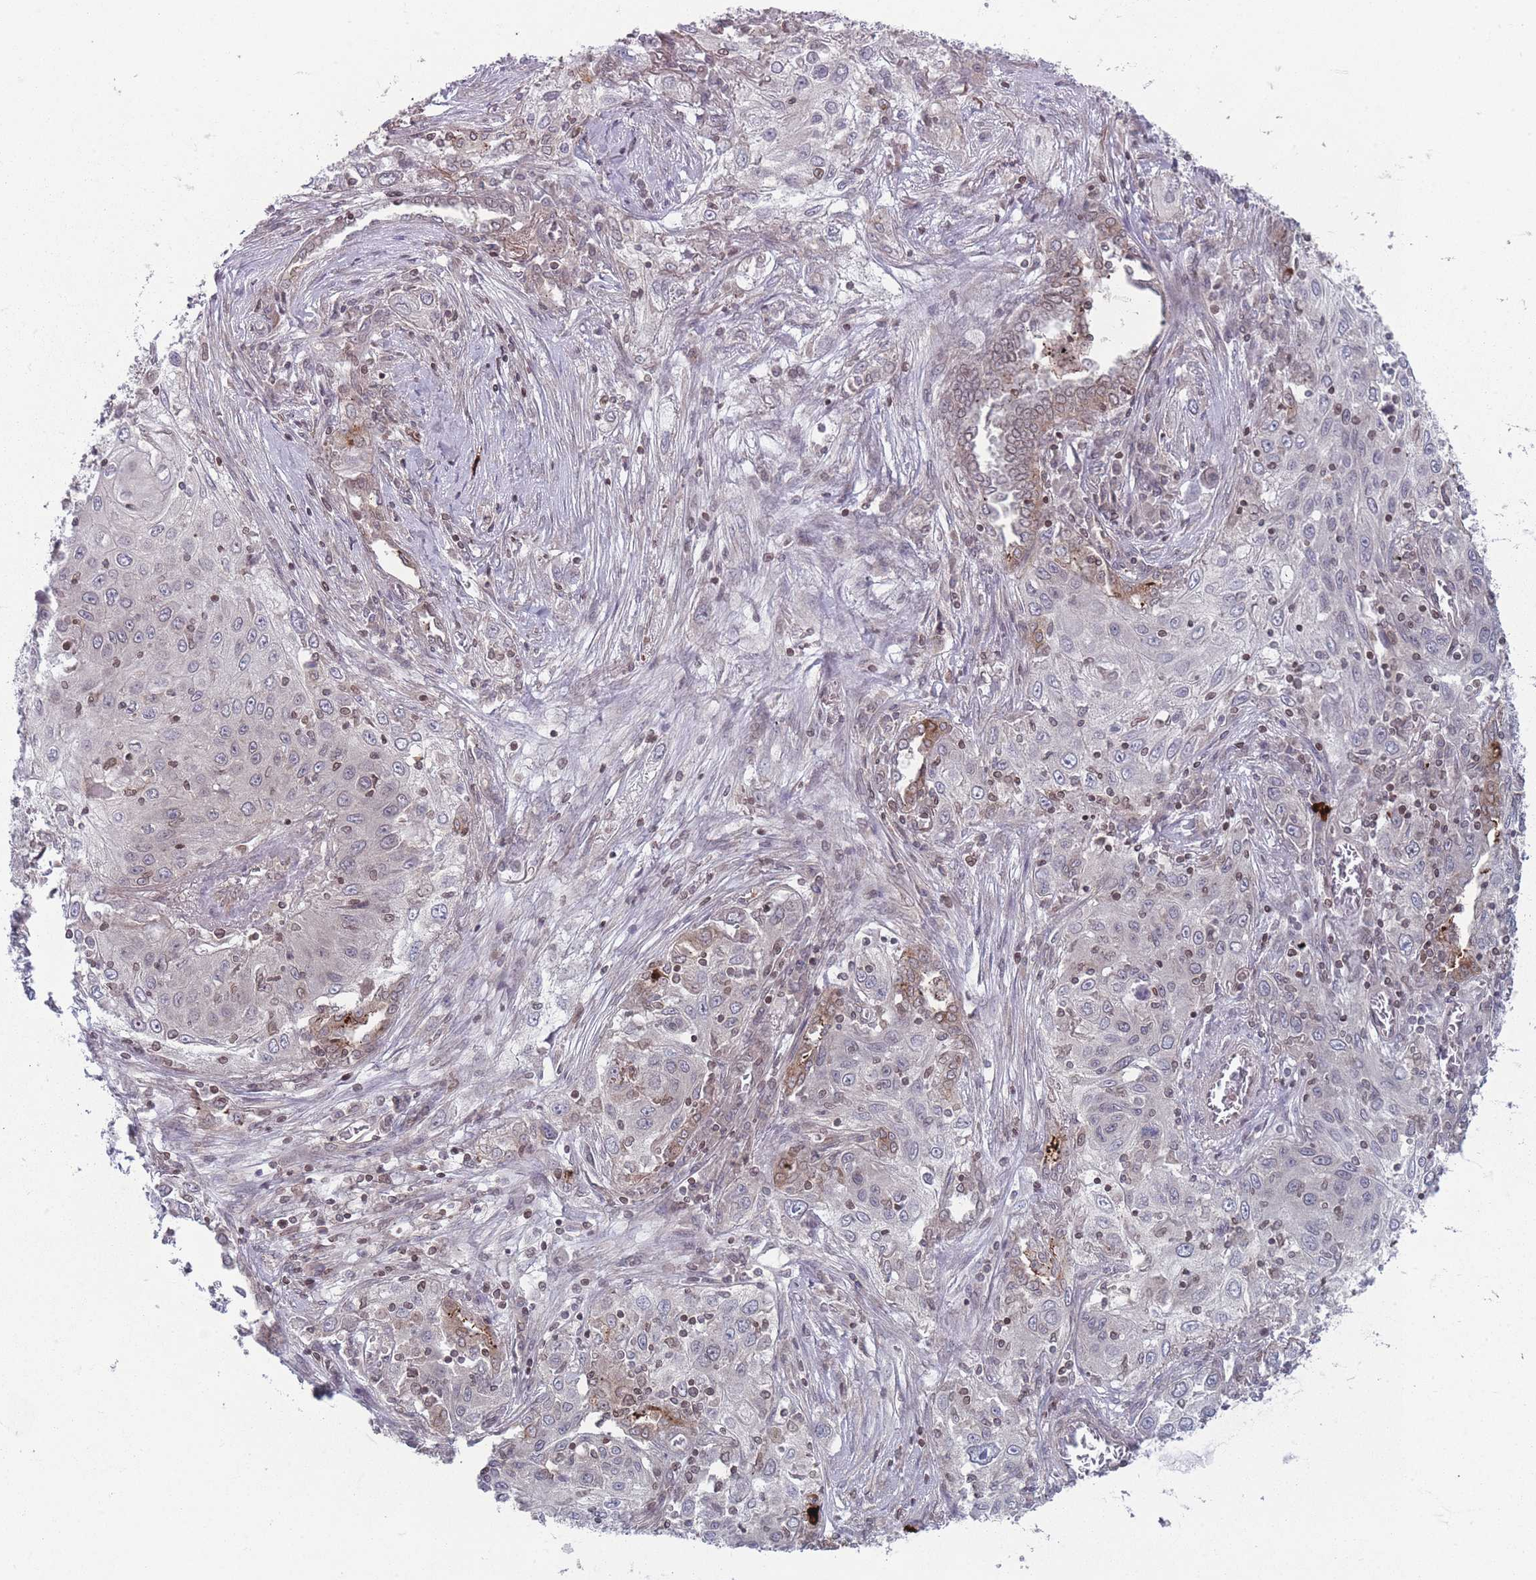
{"staining": {"intensity": "negative", "quantity": "none", "location": "none"}, "tissue": "lung cancer", "cell_type": "Tumor cells", "image_type": "cancer", "snomed": [{"axis": "morphology", "description": "Squamous cell carcinoma, NOS"}, {"axis": "topography", "description": "Lung"}], "caption": "Immunohistochemistry (IHC) of lung cancer displays no positivity in tumor cells. (Brightfield microscopy of DAB immunohistochemistry (IHC) at high magnification).", "gene": "VRK2", "patient": {"sex": "female", "age": 69}}